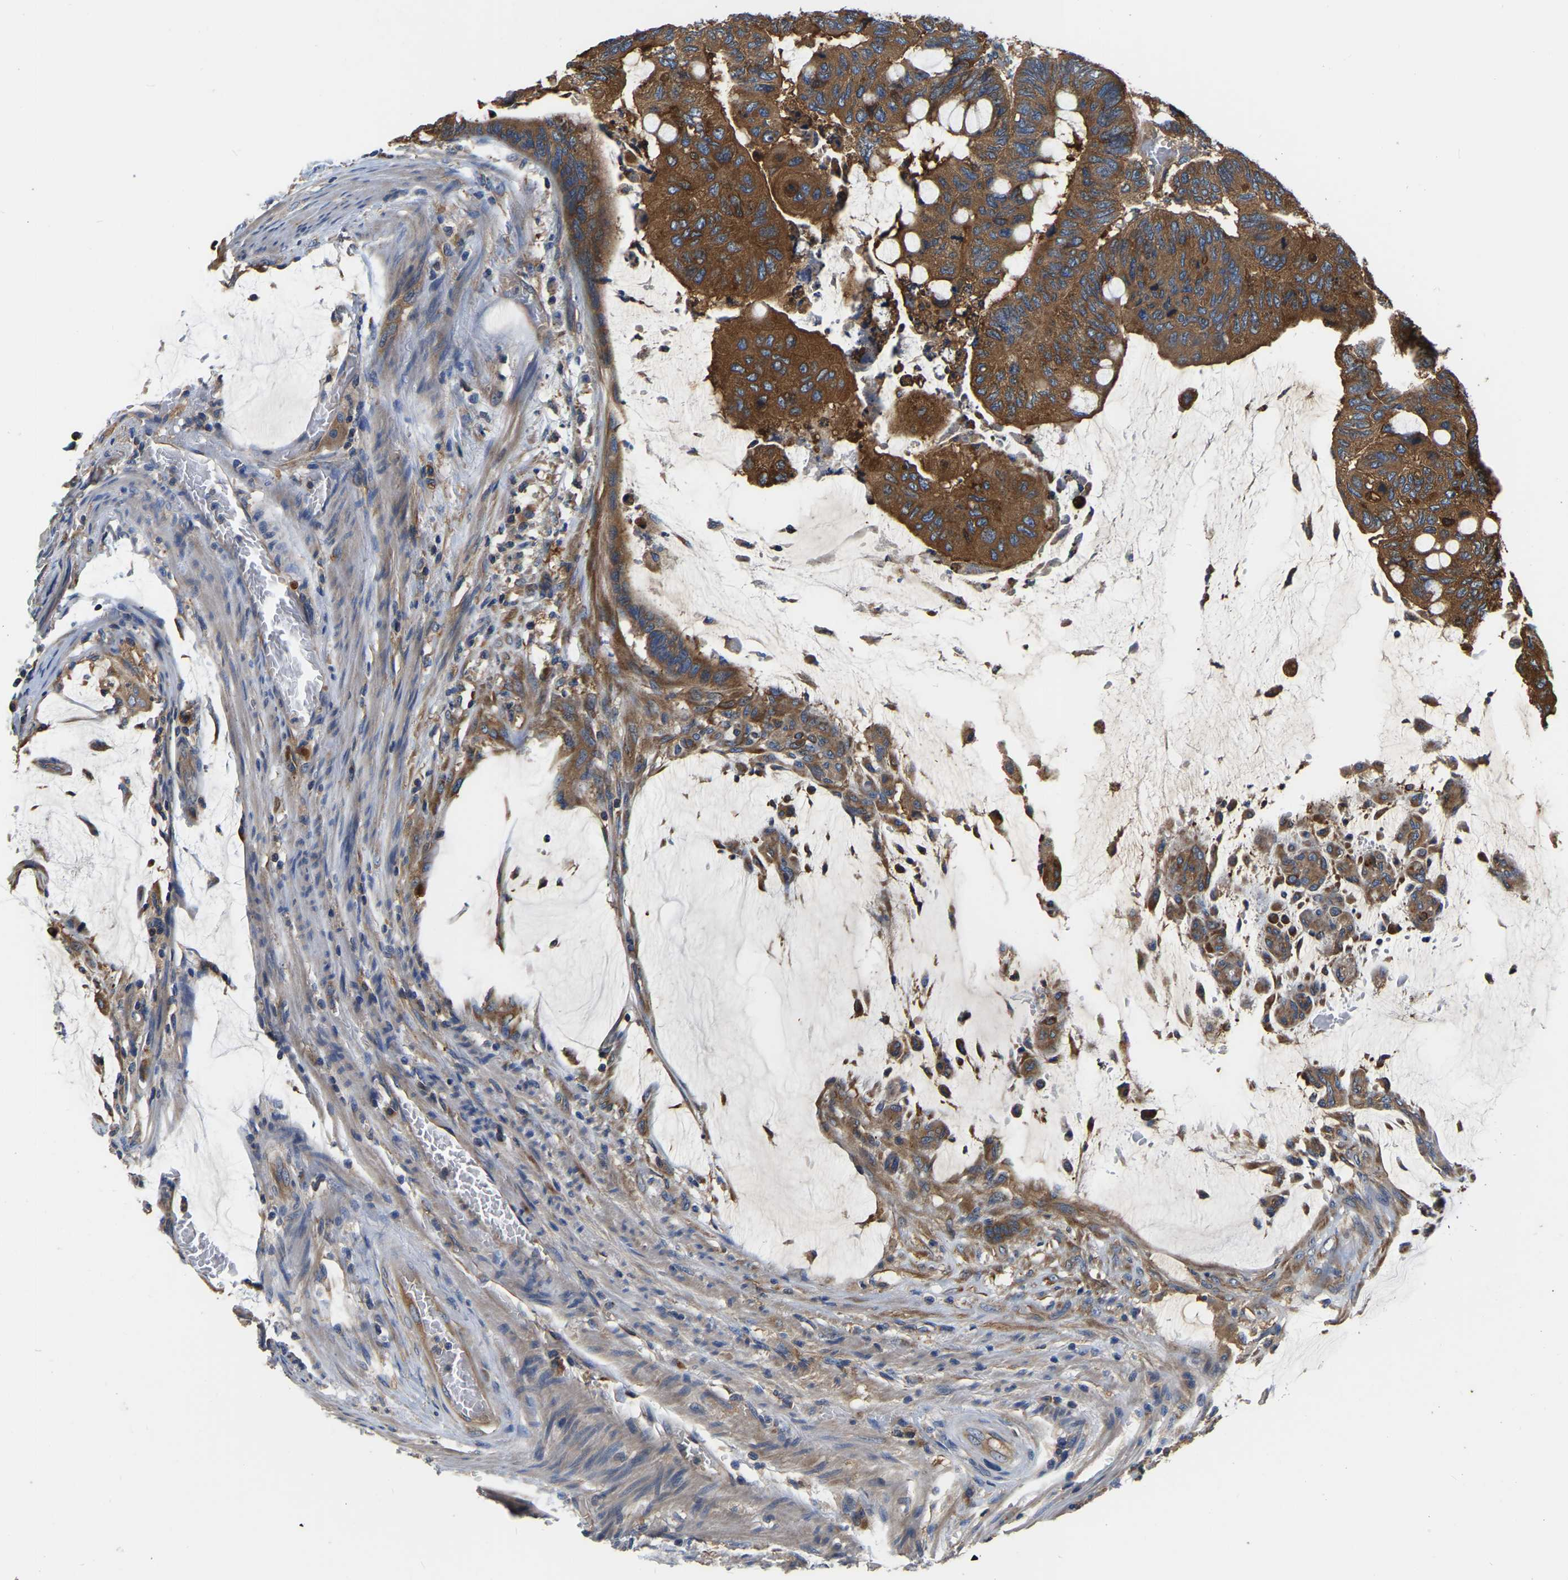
{"staining": {"intensity": "strong", "quantity": ">75%", "location": "cytoplasmic/membranous"}, "tissue": "colorectal cancer", "cell_type": "Tumor cells", "image_type": "cancer", "snomed": [{"axis": "morphology", "description": "Normal tissue, NOS"}, {"axis": "morphology", "description": "Adenocarcinoma, NOS"}, {"axis": "topography", "description": "Rectum"}], "caption": "IHC photomicrograph of adenocarcinoma (colorectal) stained for a protein (brown), which displays high levels of strong cytoplasmic/membranous expression in approximately >75% of tumor cells.", "gene": "GARS1", "patient": {"sex": "male", "age": 92}}